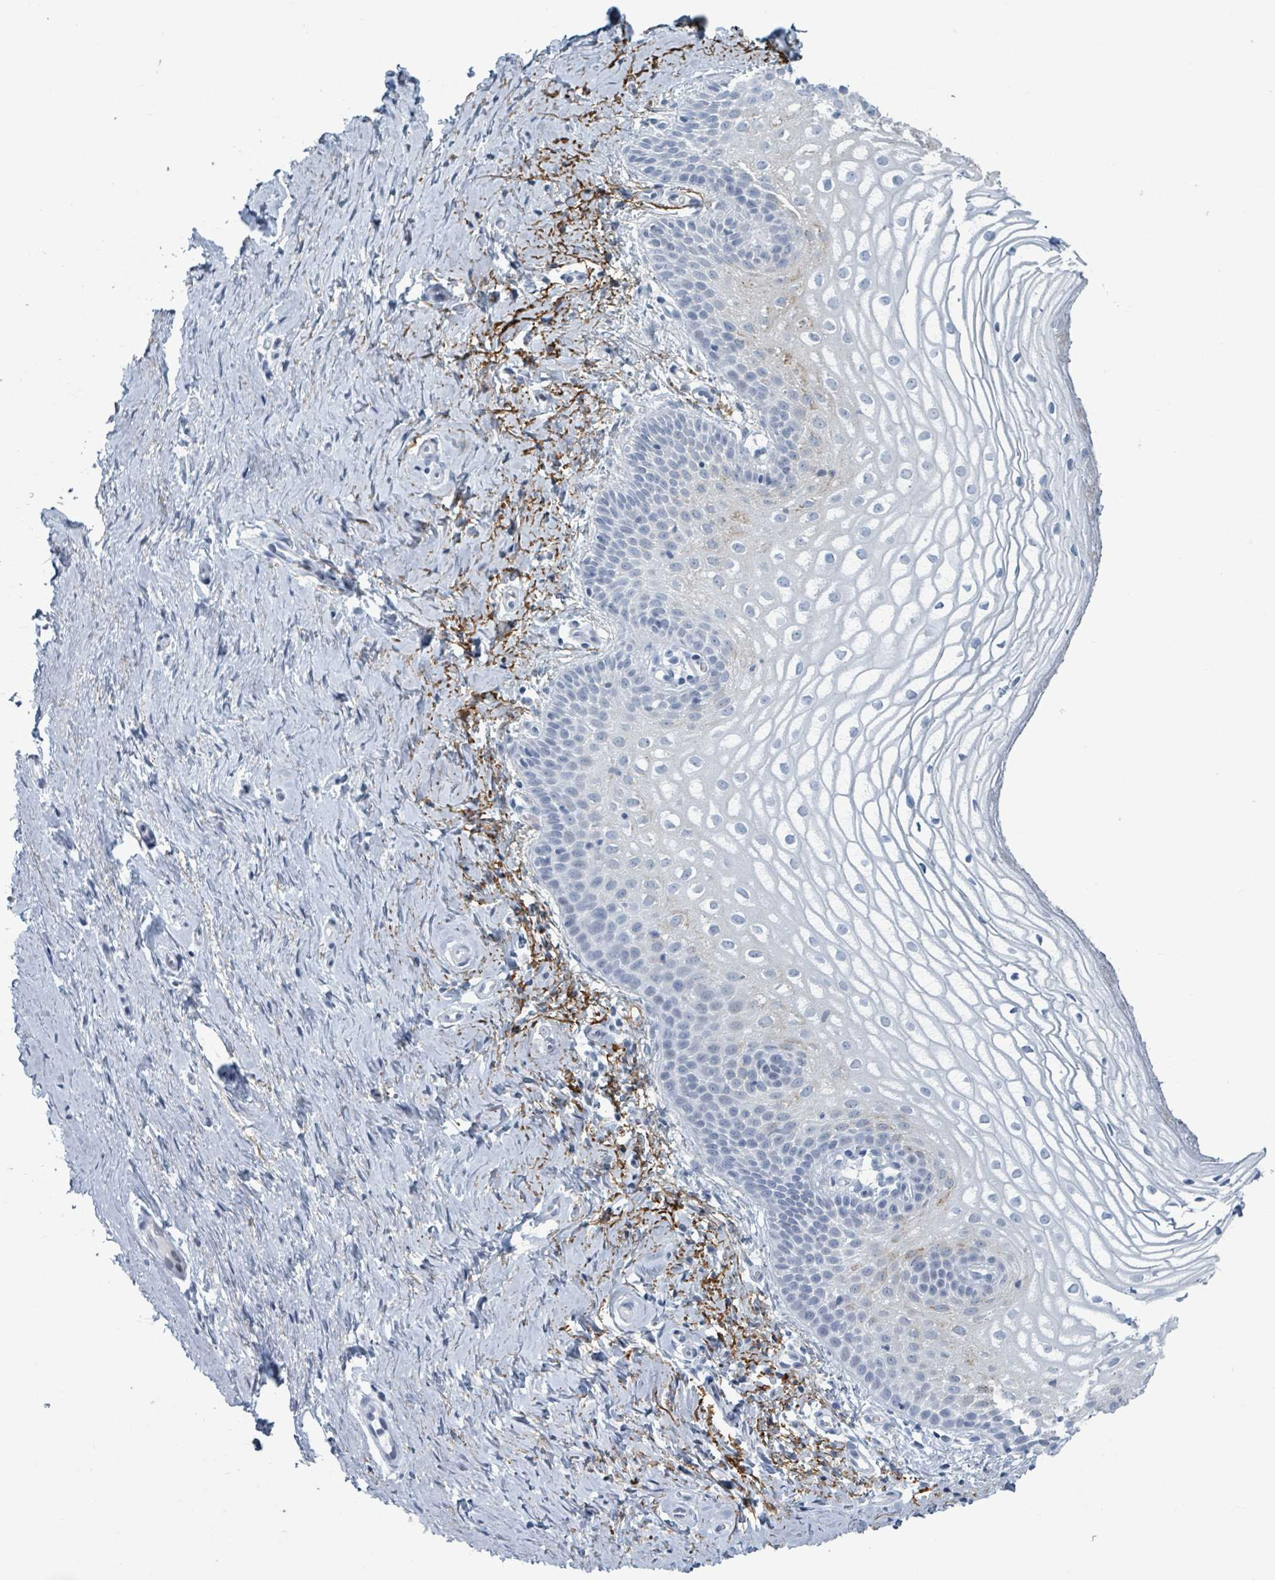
{"staining": {"intensity": "moderate", "quantity": "<25%", "location": "cytoplasmic/membranous"}, "tissue": "vagina", "cell_type": "Squamous epithelial cells", "image_type": "normal", "snomed": [{"axis": "morphology", "description": "Normal tissue, NOS"}, {"axis": "topography", "description": "Vagina"}], "caption": "Protein expression analysis of normal human vagina reveals moderate cytoplasmic/membranous staining in approximately <25% of squamous epithelial cells.", "gene": "GPR15LG", "patient": {"sex": "female", "age": 56}}